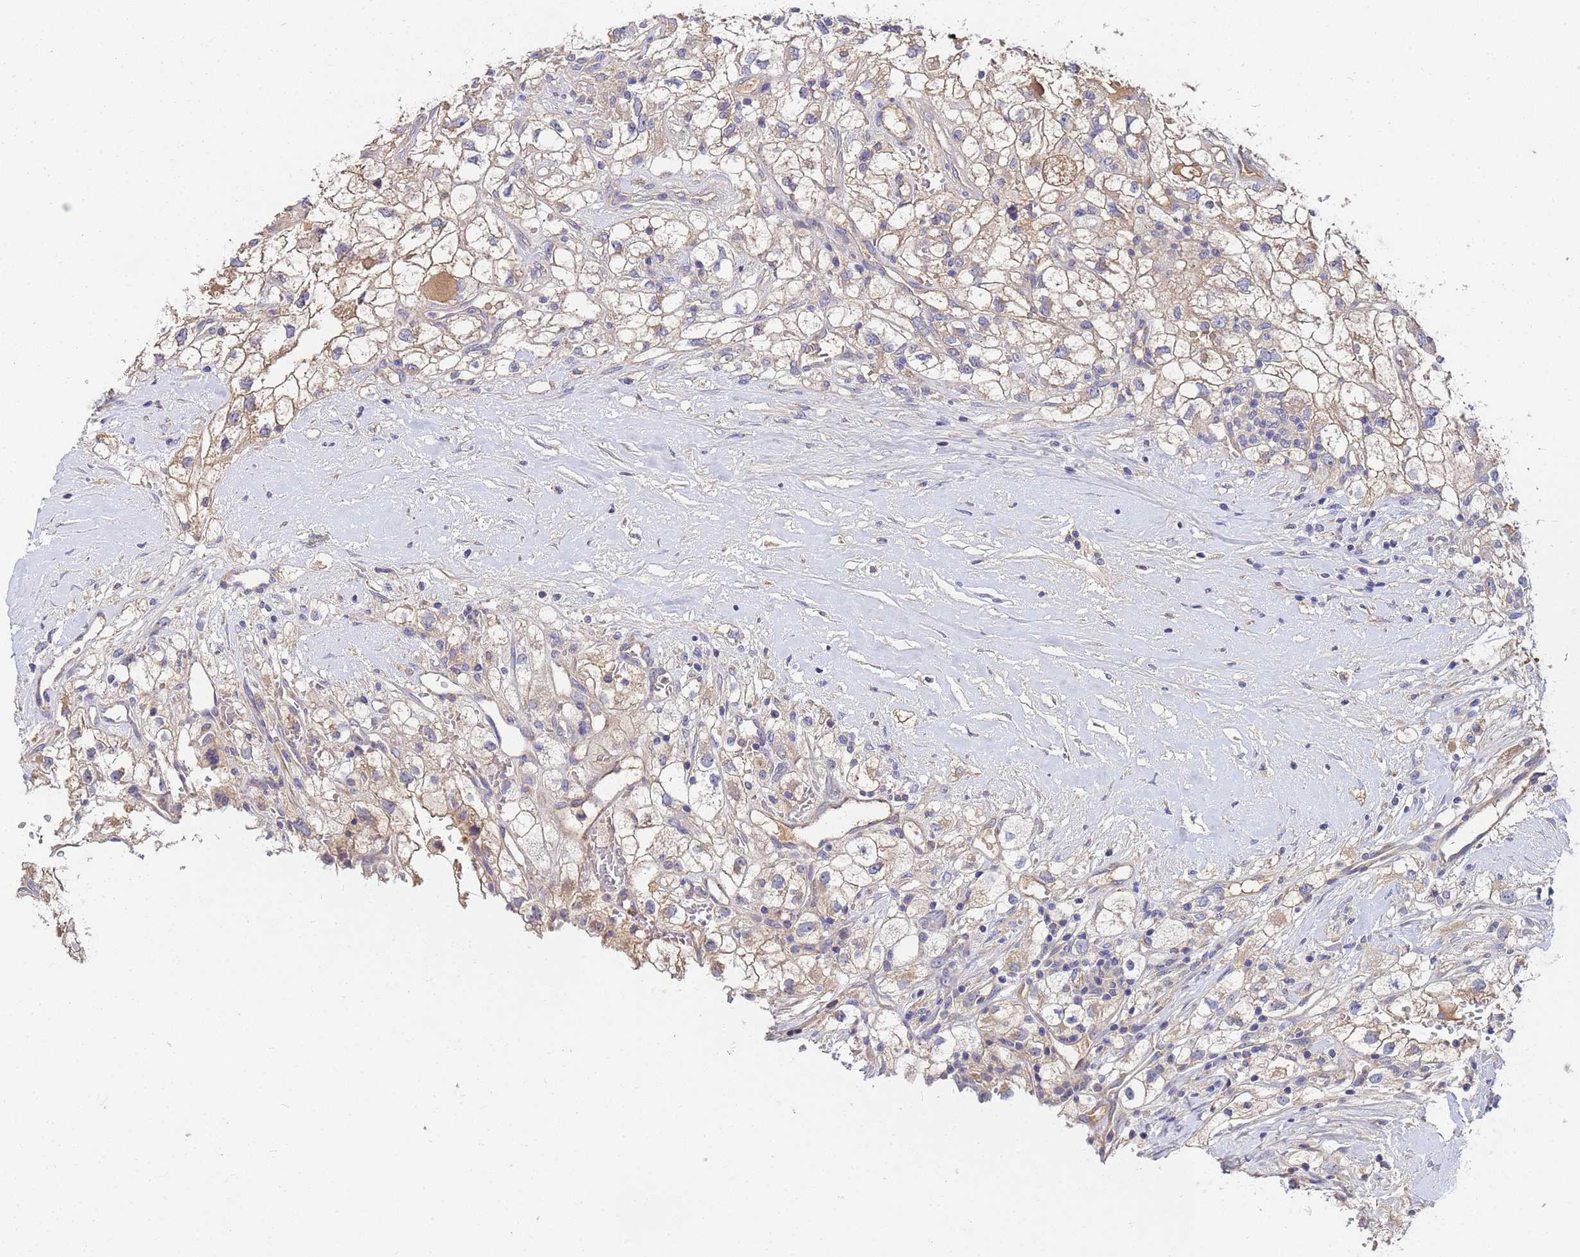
{"staining": {"intensity": "weak", "quantity": "25%-75%", "location": "cytoplasmic/membranous"}, "tissue": "renal cancer", "cell_type": "Tumor cells", "image_type": "cancer", "snomed": [{"axis": "morphology", "description": "Adenocarcinoma, NOS"}, {"axis": "topography", "description": "Kidney"}], "caption": "Renal adenocarcinoma stained with a brown dye displays weak cytoplasmic/membranous positive positivity in about 25%-75% of tumor cells.", "gene": "C5orf34", "patient": {"sex": "male", "age": 59}}